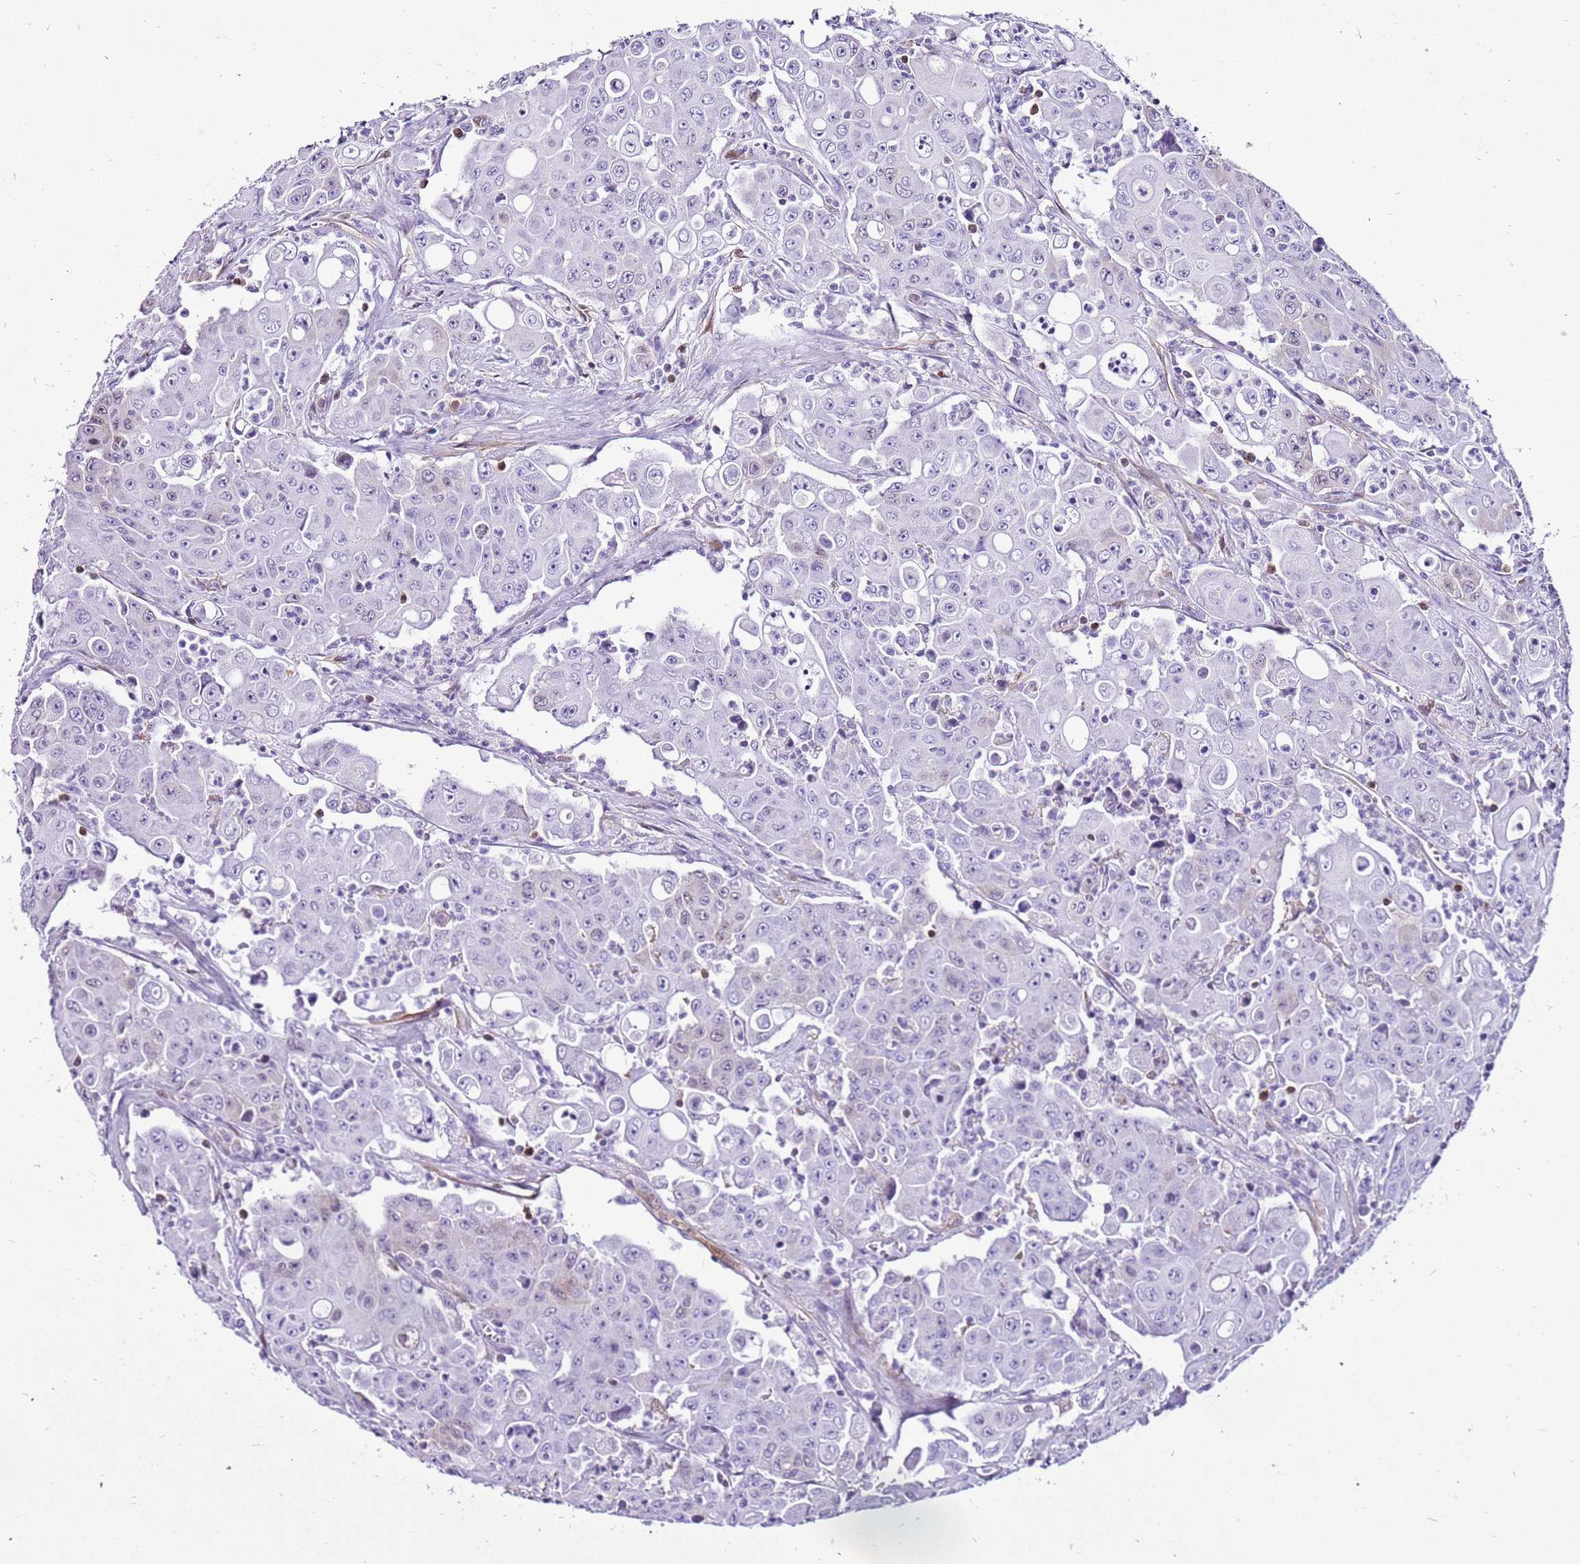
{"staining": {"intensity": "weak", "quantity": "<25%", "location": "cytoplasmic/membranous"}, "tissue": "colorectal cancer", "cell_type": "Tumor cells", "image_type": "cancer", "snomed": [{"axis": "morphology", "description": "Adenocarcinoma, NOS"}, {"axis": "topography", "description": "Colon"}], "caption": "Colorectal cancer (adenocarcinoma) was stained to show a protein in brown. There is no significant positivity in tumor cells.", "gene": "SPC25", "patient": {"sex": "male", "age": 51}}